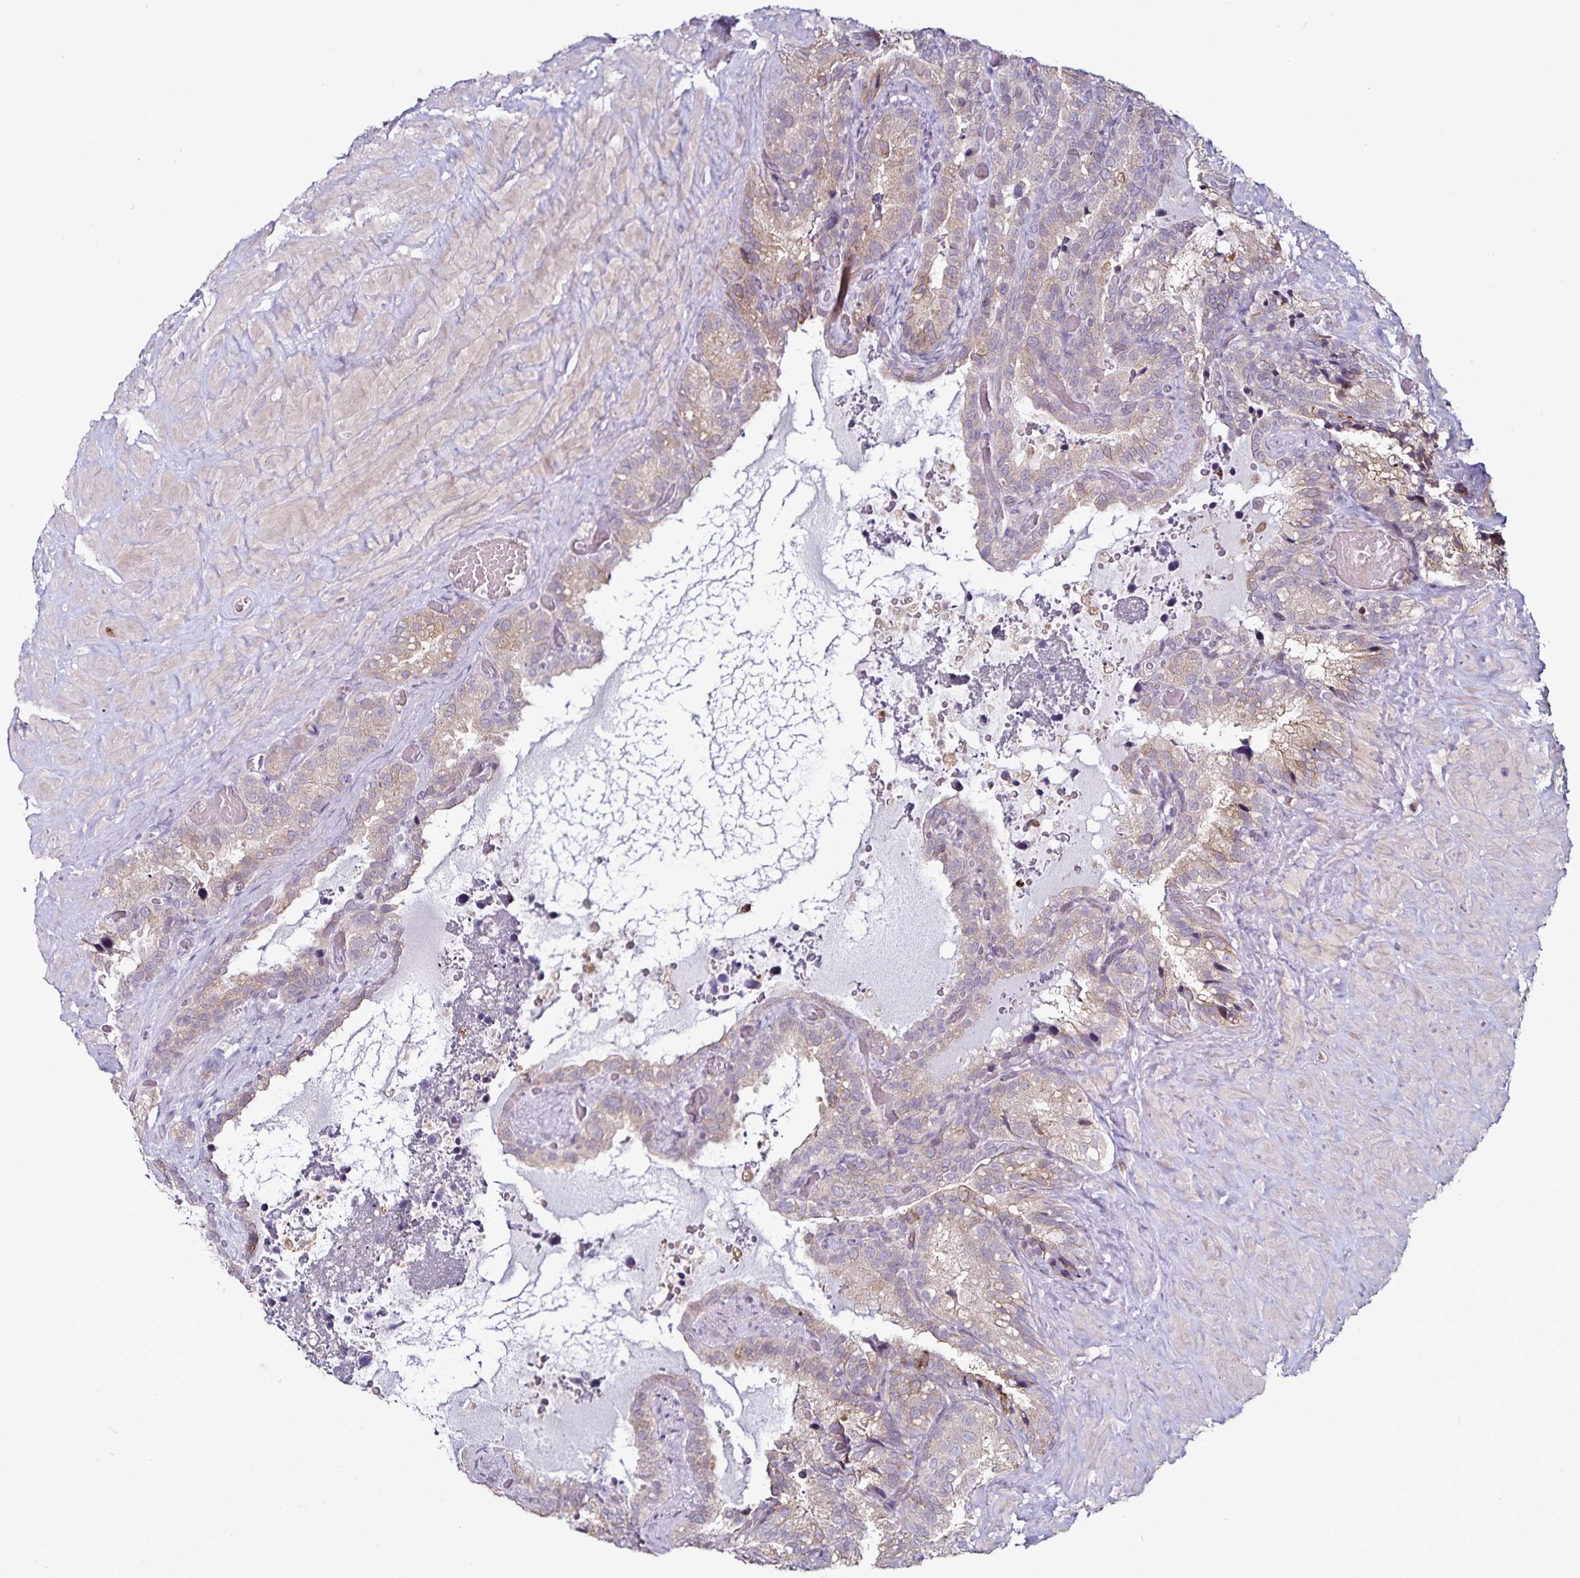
{"staining": {"intensity": "weak", "quantity": "25%-75%", "location": "cytoplasmic/membranous"}, "tissue": "seminal vesicle", "cell_type": "Glandular cells", "image_type": "normal", "snomed": [{"axis": "morphology", "description": "Normal tissue, NOS"}, {"axis": "topography", "description": "Seminal veicle"}], "caption": "This is a micrograph of immunohistochemistry (IHC) staining of normal seminal vesicle, which shows weak positivity in the cytoplasmic/membranous of glandular cells.", "gene": "ACSL5", "patient": {"sex": "male", "age": 60}}